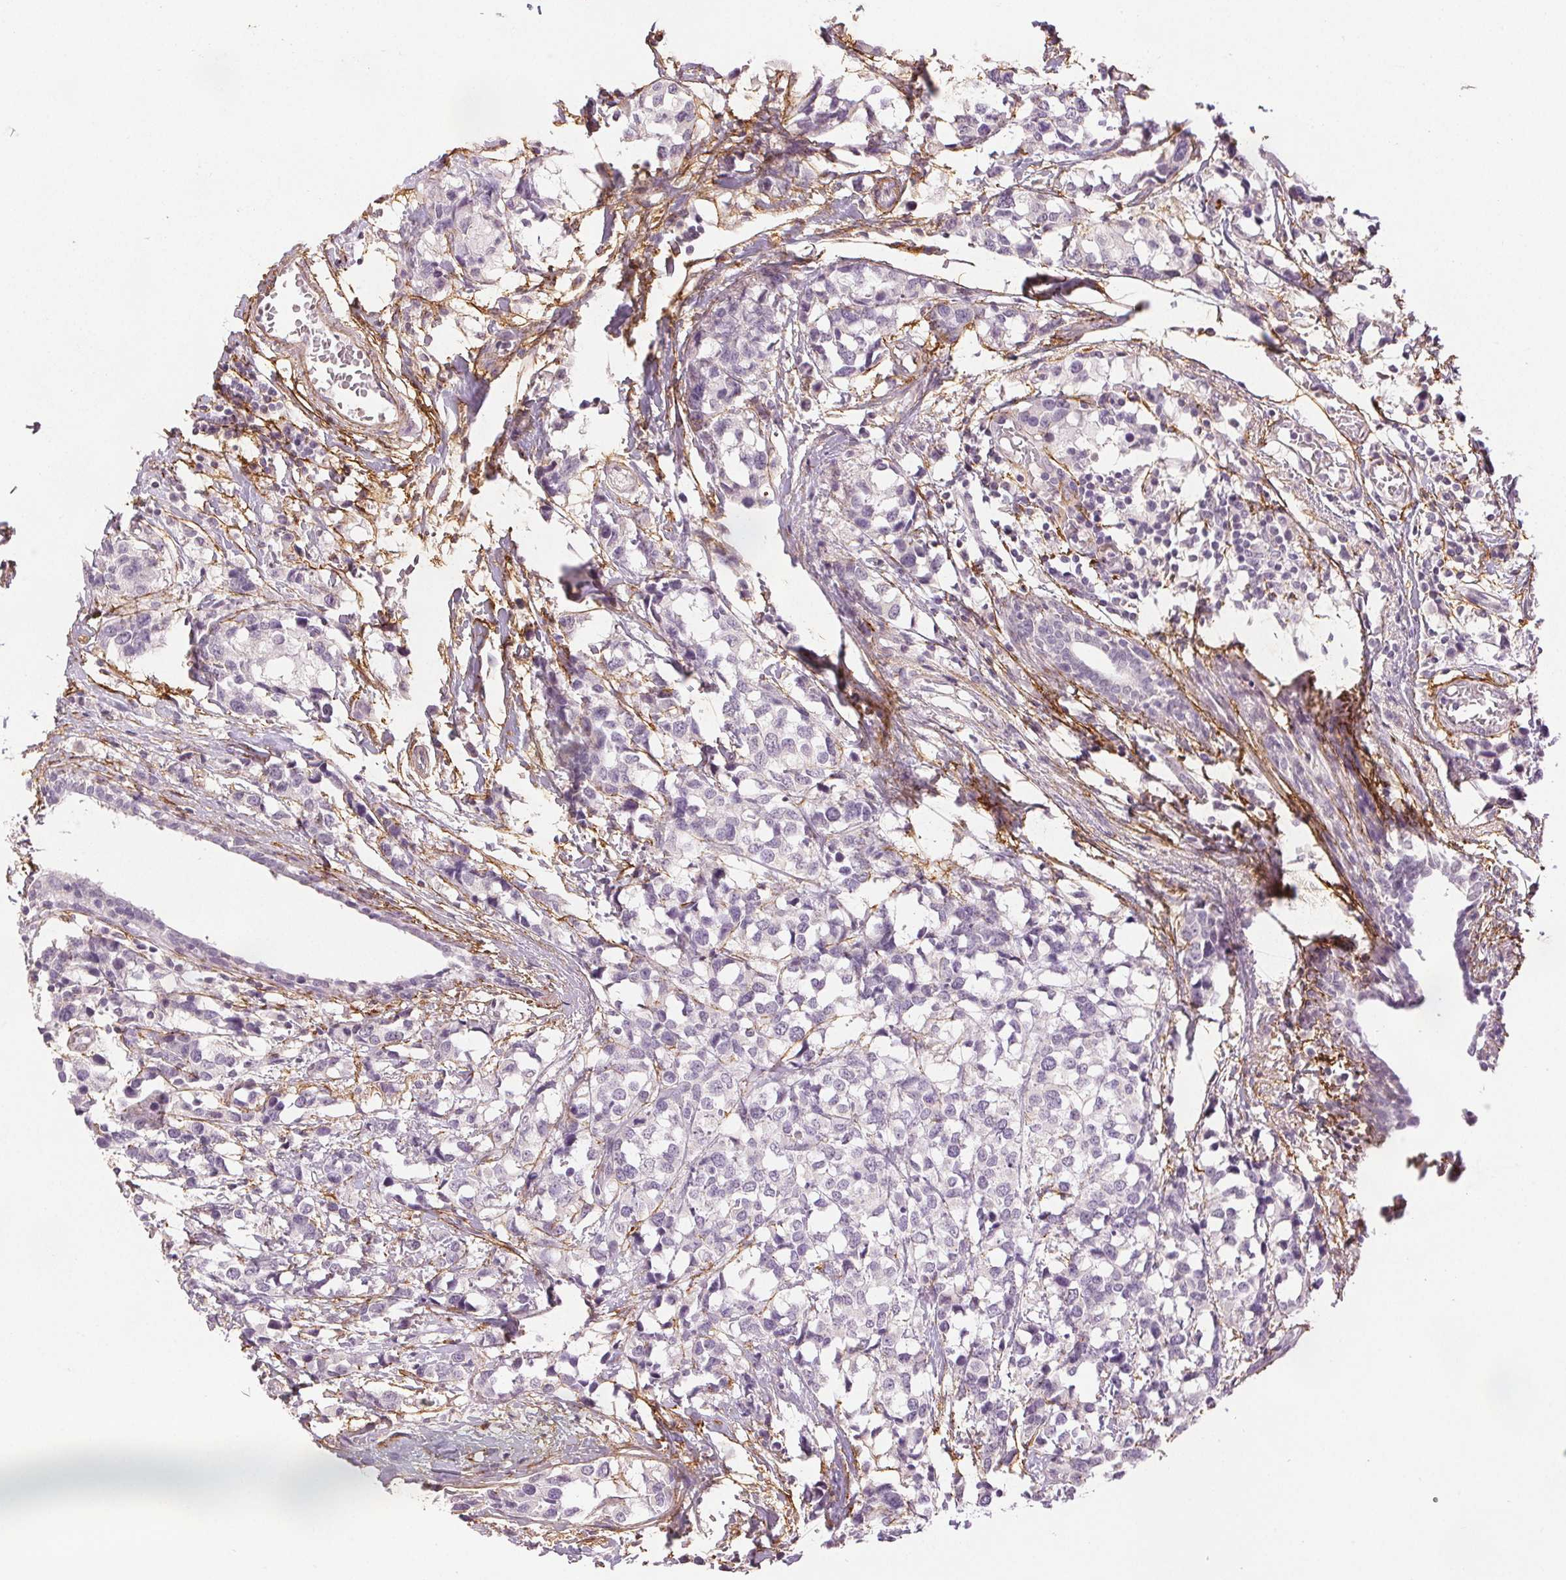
{"staining": {"intensity": "negative", "quantity": "none", "location": "none"}, "tissue": "breast cancer", "cell_type": "Tumor cells", "image_type": "cancer", "snomed": [{"axis": "morphology", "description": "Lobular carcinoma"}, {"axis": "topography", "description": "Breast"}], "caption": "Immunohistochemistry (IHC) of breast cancer displays no expression in tumor cells. (Brightfield microscopy of DAB immunohistochemistry (IHC) at high magnification).", "gene": "FBN1", "patient": {"sex": "female", "age": 59}}